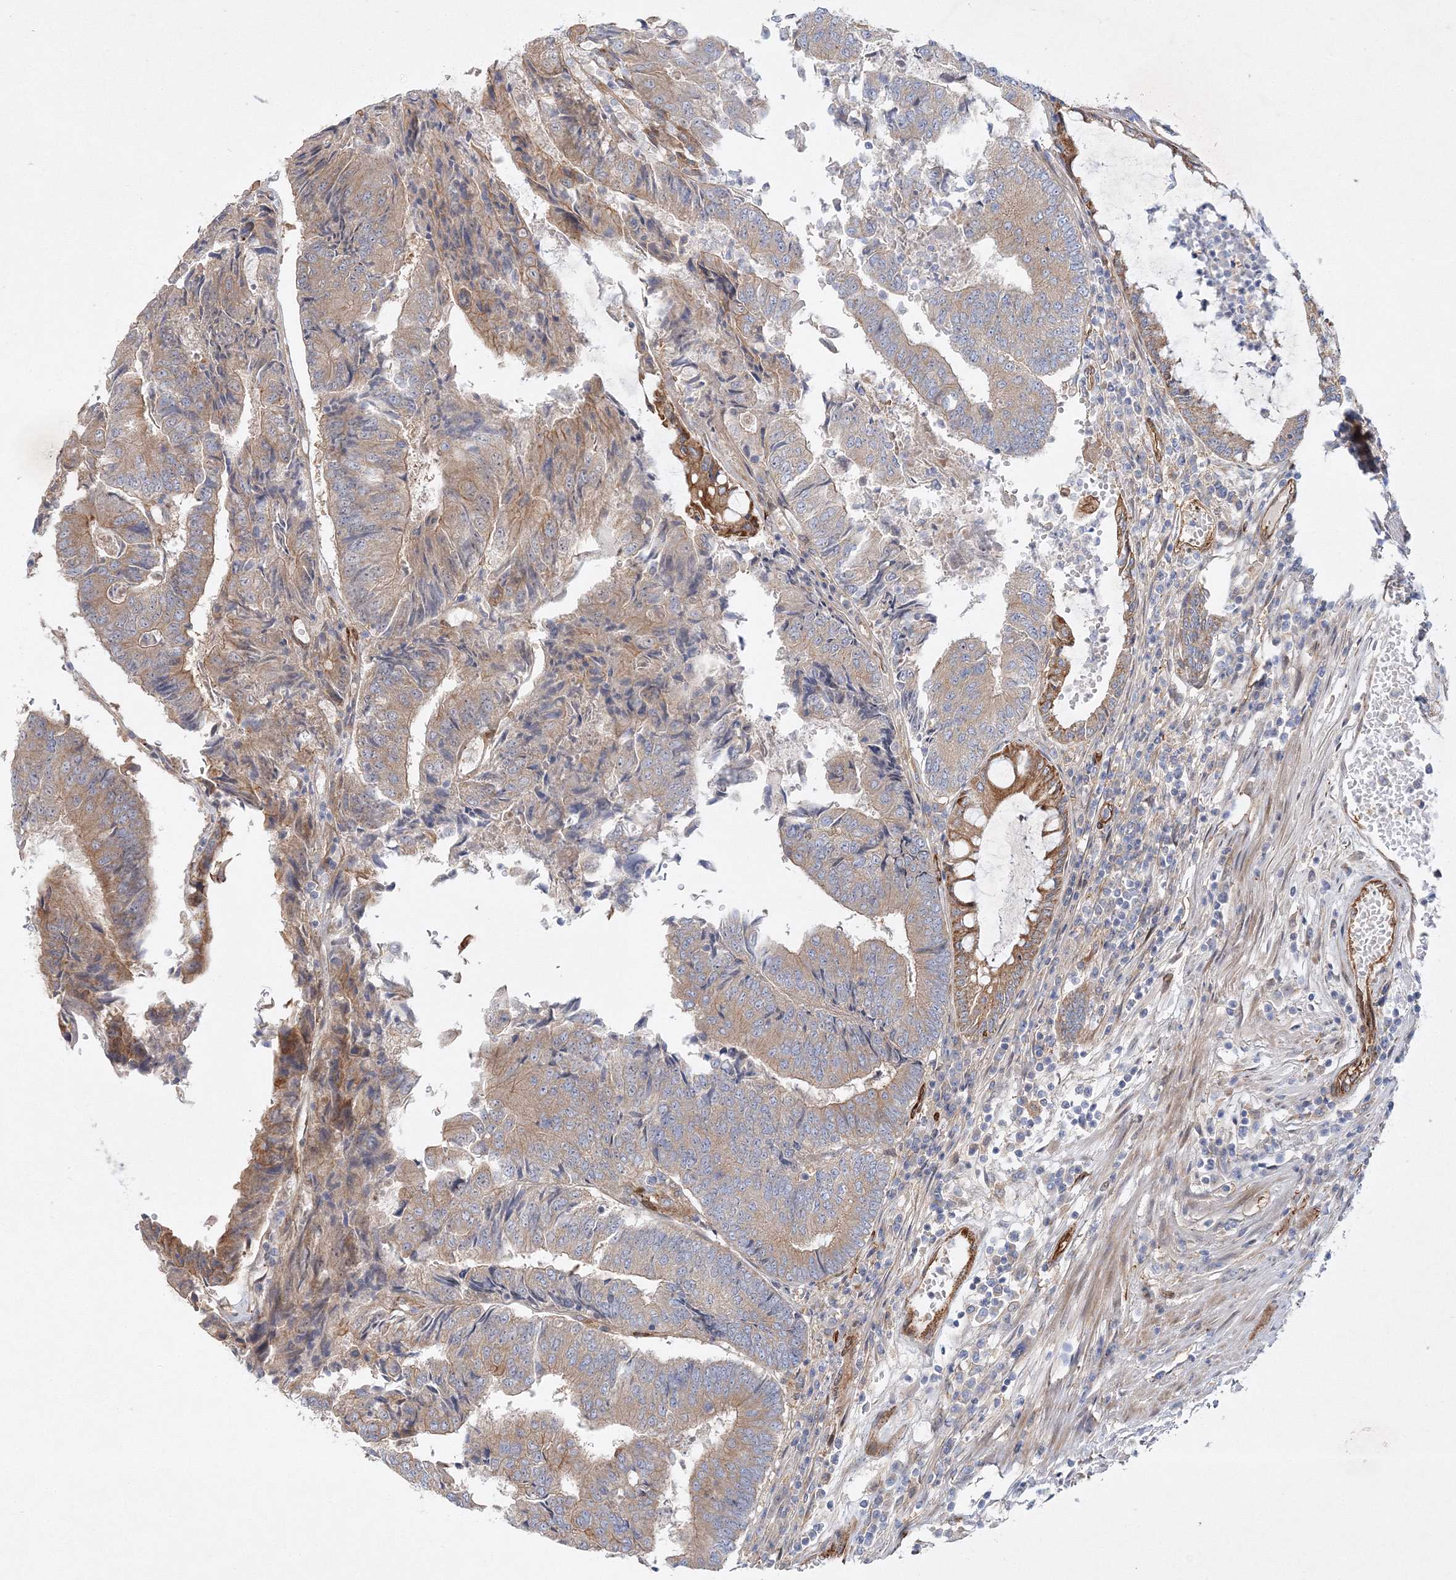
{"staining": {"intensity": "moderate", "quantity": ">75%", "location": "cytoplasmic/membranous"}, "tissue": "colorectal cancer", "cell_type": "Tumor cells", "image_type": "cancer", "snomed": [{"axis": "morphology", "description": "Adenocarcinoma, NOS"}, {"axis": "topography", "description": "Colon"}], "caption": "The histopathology image reveals a brown stain indicating the presence of a protein in the cytoplasmic/membranous of tumor cells in colorectal cancer.", "gene": "ZFYVE16", "patient": {"sex": "female", "age": 67}}